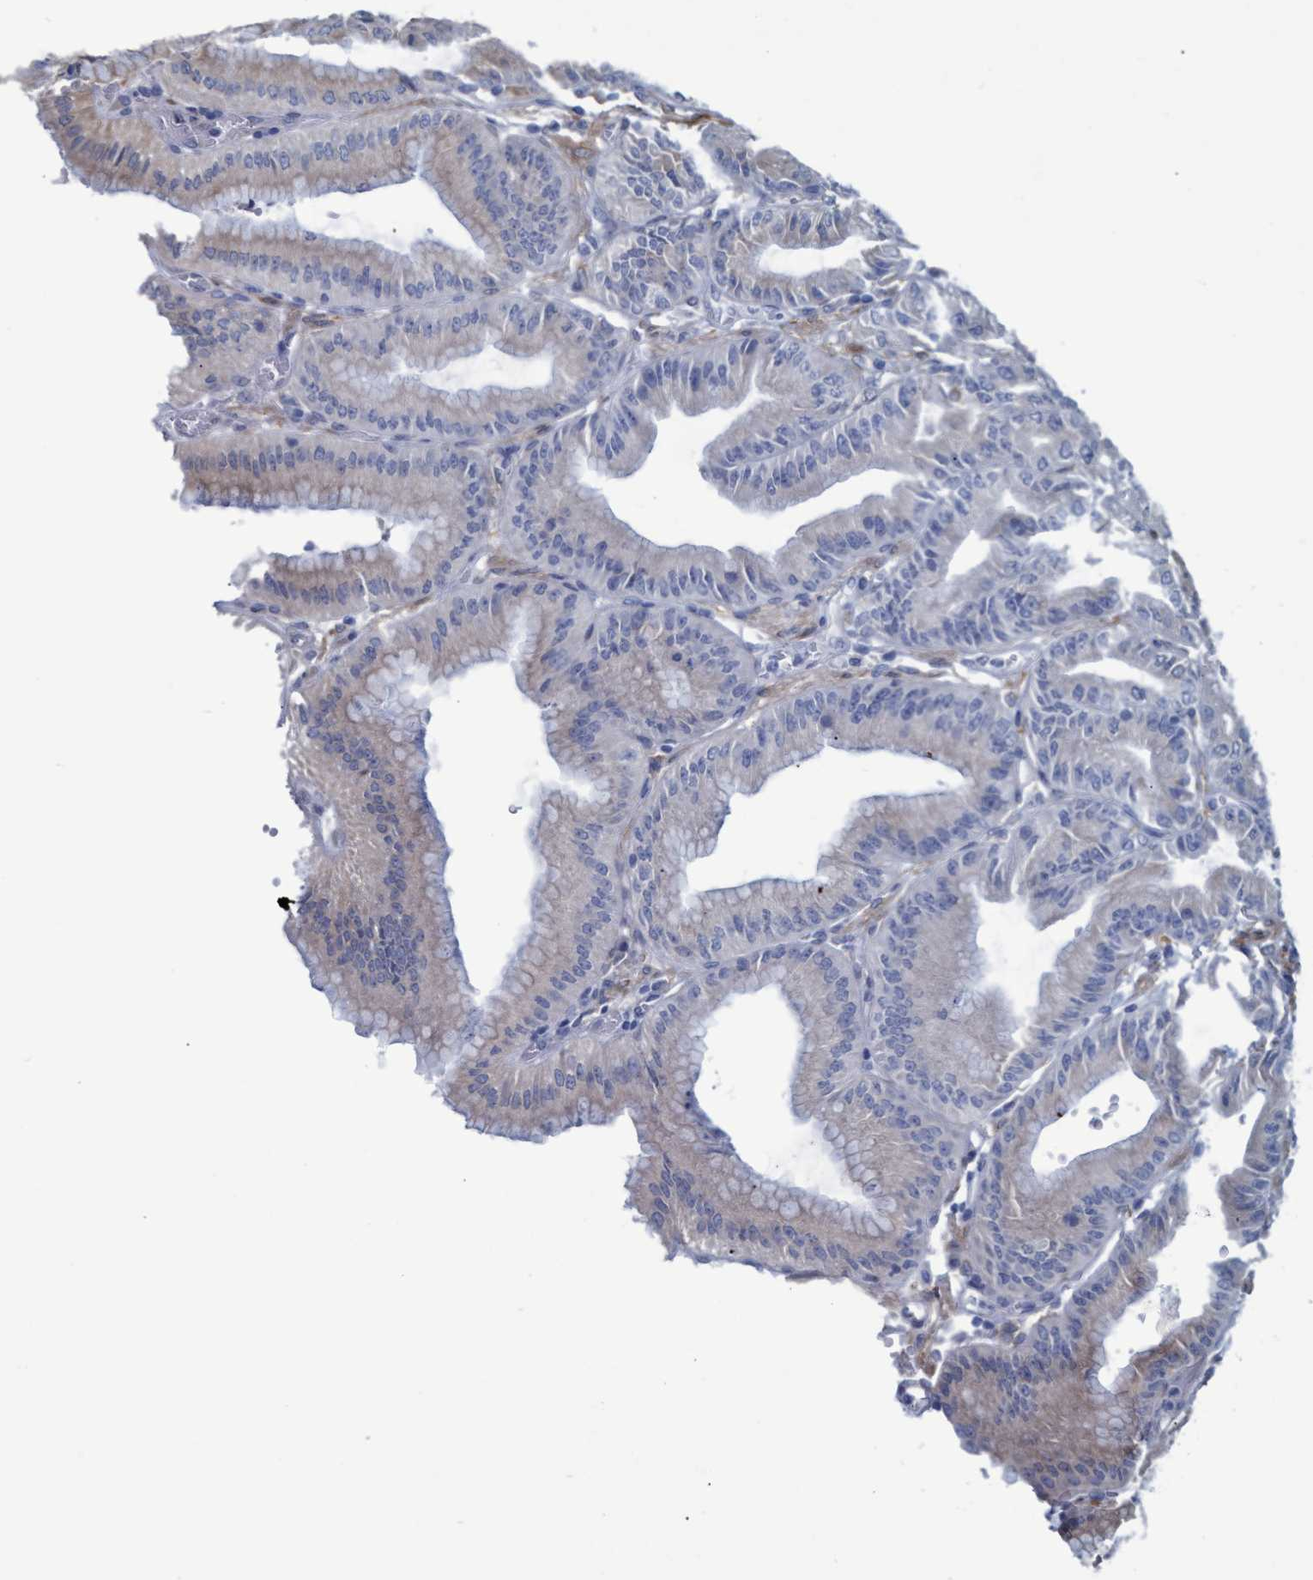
{"staining": {"intensity": "moderate", "quantity": "<25%", "location": "cytoplasmic/membranous"}, "tissue": "stomach", "cell_type": "Glandular cells", "image_type": "normal", "snomed": [{"axis": "morphology", "description": "Normal tissue, NOS"}, {"axis": "topography", "description": "Stomach, lower"}], "caption": "Moderate cytoplasmic/membranous positivity for a protein is present in about <25% of glandular cells of benign stomach using immunohistochemistry.", "gene": "SSTR3", "patient": {"sex": "male", "age": 71}}